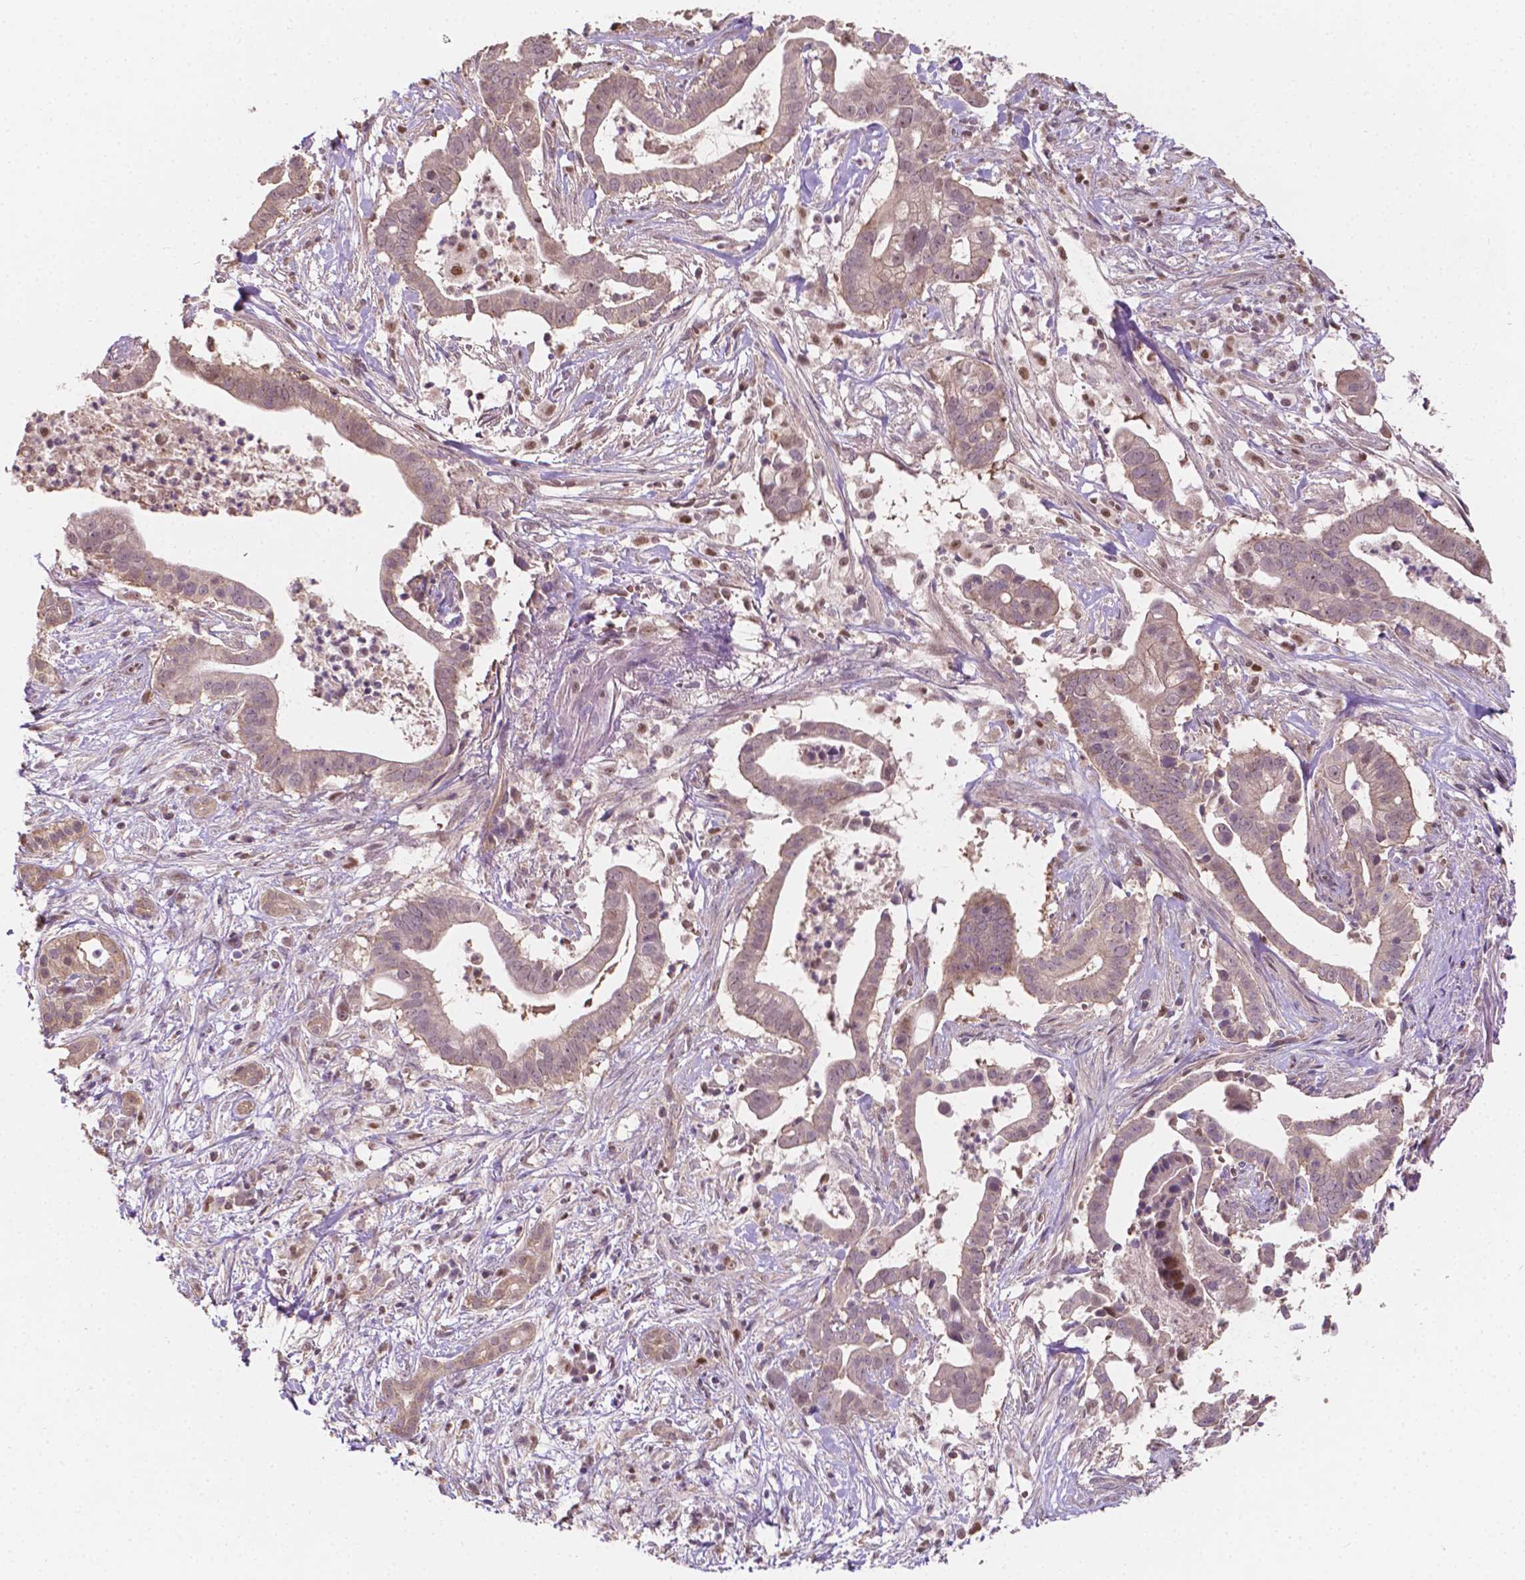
{"staining": {"intensity": "weak", "quantity": ">75%", "location": "cytoplasmic/membranous"}, "tissue": "pancreatic cancer", "cell_type": "Tumor cells", "image_type": "cancer", "snomed": [{"axis": "morphology", "description": "Adenocarcinoma, NOS"}, {"axis": "topography", "description": "Pancreas"}], "caption": "The photomicrograph demonstrates staining of adenocarcinoma (pancreatic), revealing weak cytoplasmic/membranous protein expression (brown color) within tumor cells.", "gene": "DUSP16", "patient": {"sex": "male", "age": 61}}